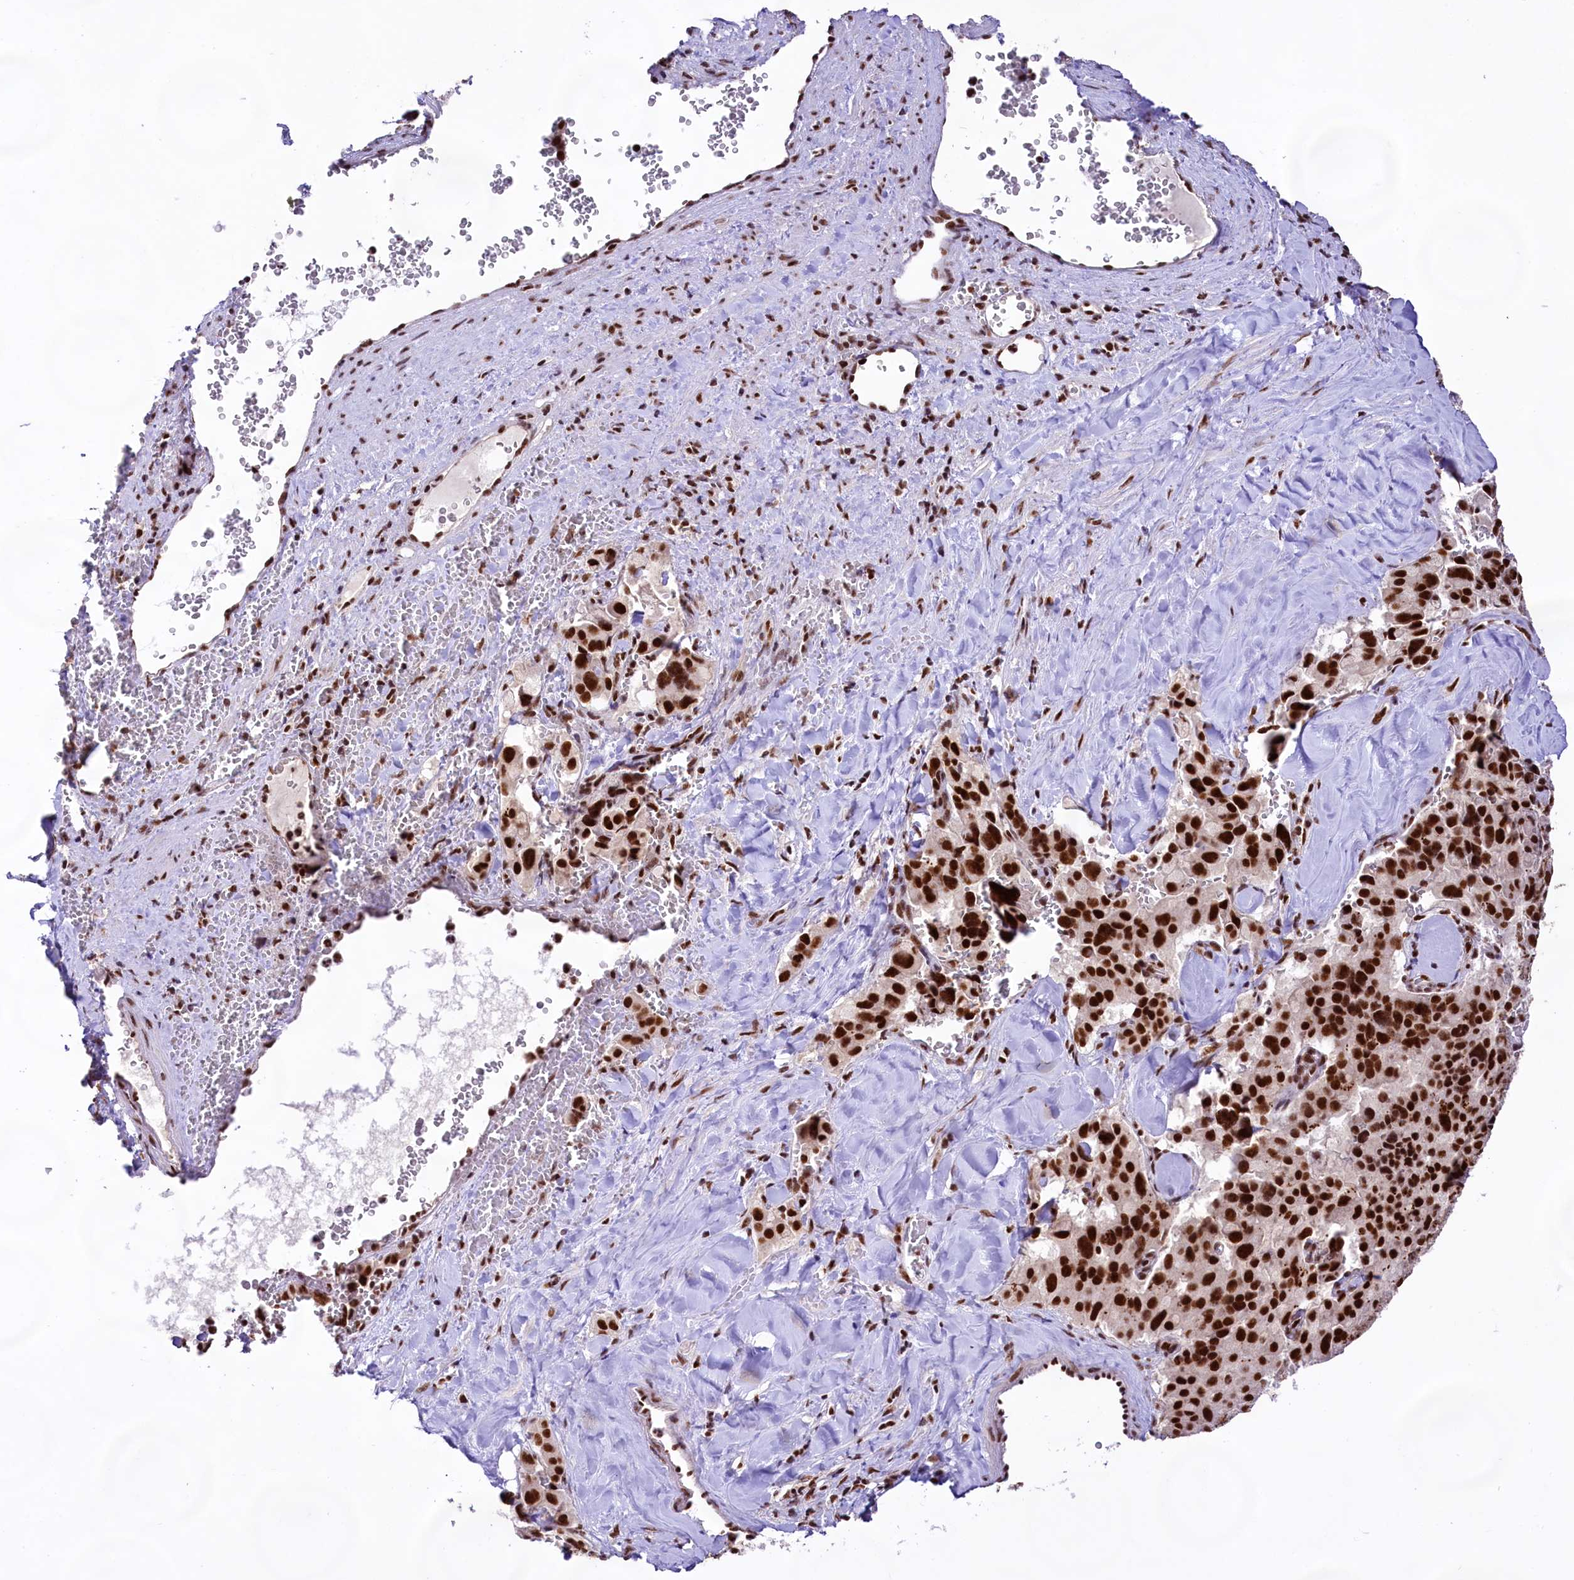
{"staining": {"intensity": "strong", "quantity": ">75%", "location": "nuclear"}, "tissue": "pancreatic cancer", "cell_type": "Tumor cells", "image_type": "cancer", "snomed": [{"axis": "morphology", "description": "Adenocarcinoma, NOS"}, {"axis": "topography", "description": "Pancreas"}], "caption": "A histopathology image showing strong nuclear staining in about >75% of tumor cells in pancreatic cancer, as visualized by brown immunohistochemical staining.", "gene": "HIRA", "patient": {"sex": "male", "age": 65}}